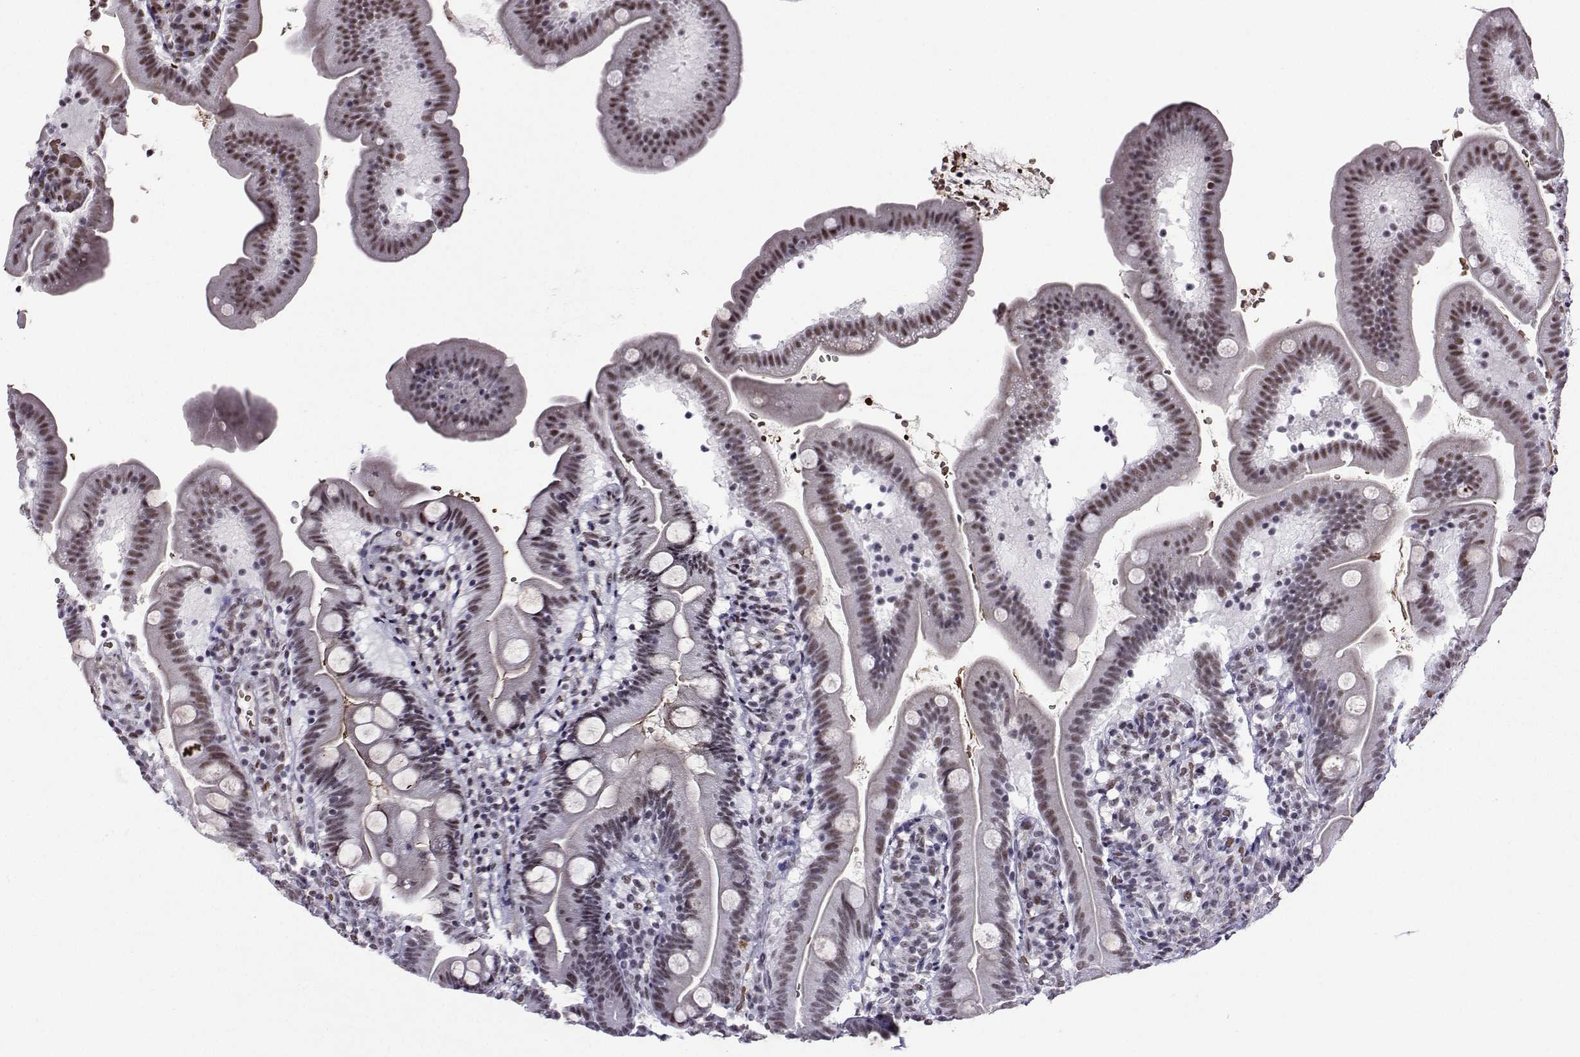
{"staining": {"intensity": "weak", "quantity": ">75%", "location": "nuclear"}, "tissue": "duodenum", "cell_type": "Glandular cells", "image_type": "normal", "snomed": [{"axis": "morphology", "description": "Normal tissue, NOS"}, {"axis": "topography", "description": "Duodenum"}], "caption": "A high-resolution image shows immunohistochemistry (IHC) staining of unremarkable duodenum, which shows weak nuclear positivity in about >75% of glandular cells.", "gene": "CCNK", "patient": {"sex": "female", "age": 67}}